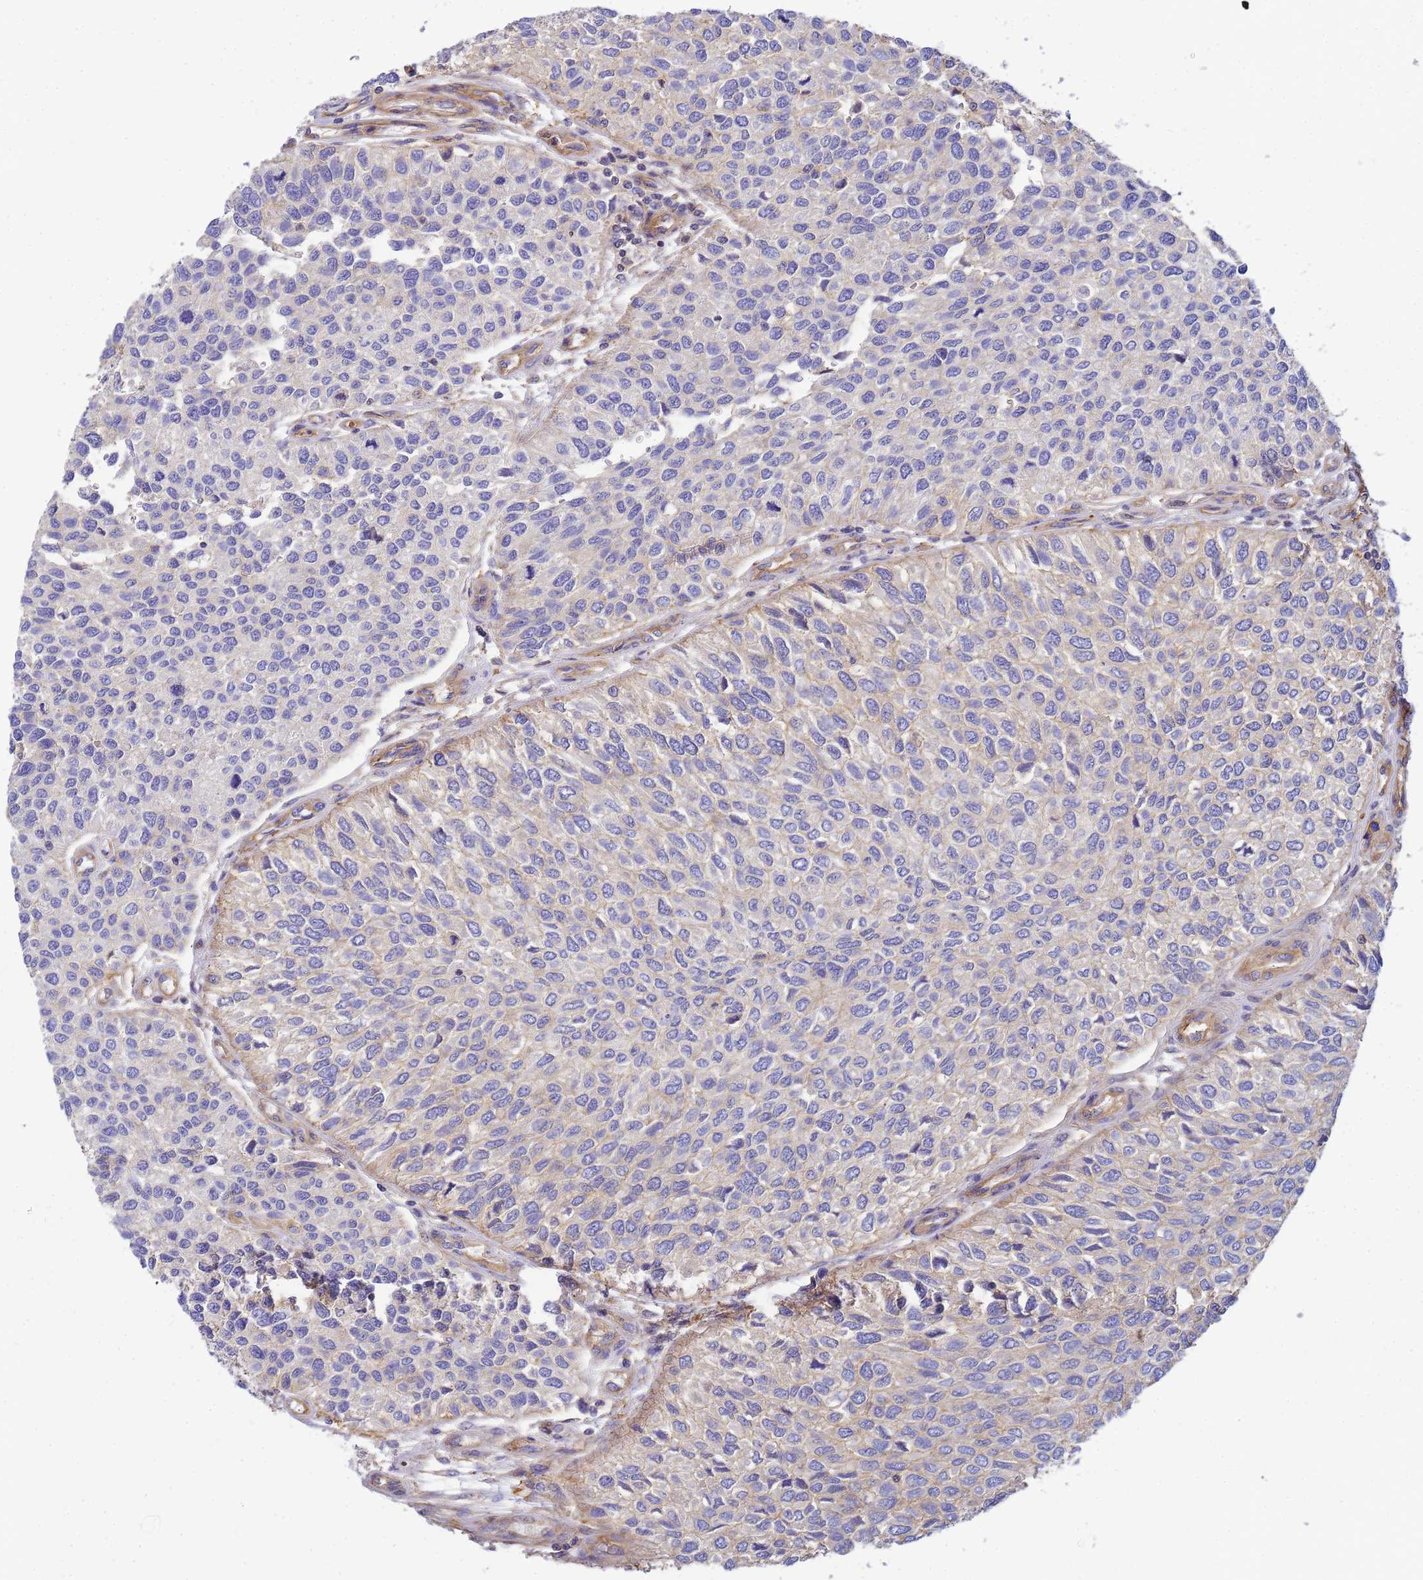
{"staining": {"intensity": "negative", "quantity": "none", "location": "none"}, "tissue": "urothelial cancer", "cell_type": "Tumor cells", "image_type": "cancer", "snomed": [{"axis": "morphology", "description": "Urothelial carcinoma, NOS"}, {"axis": "topography", "description": "Urinary bladder"}], "caption": "Image shows no significant protein expression in tumor cells of transitional cell carcinoma.", "gene": "MYL12A", "patient": {"sex": "male", "age": 55}}